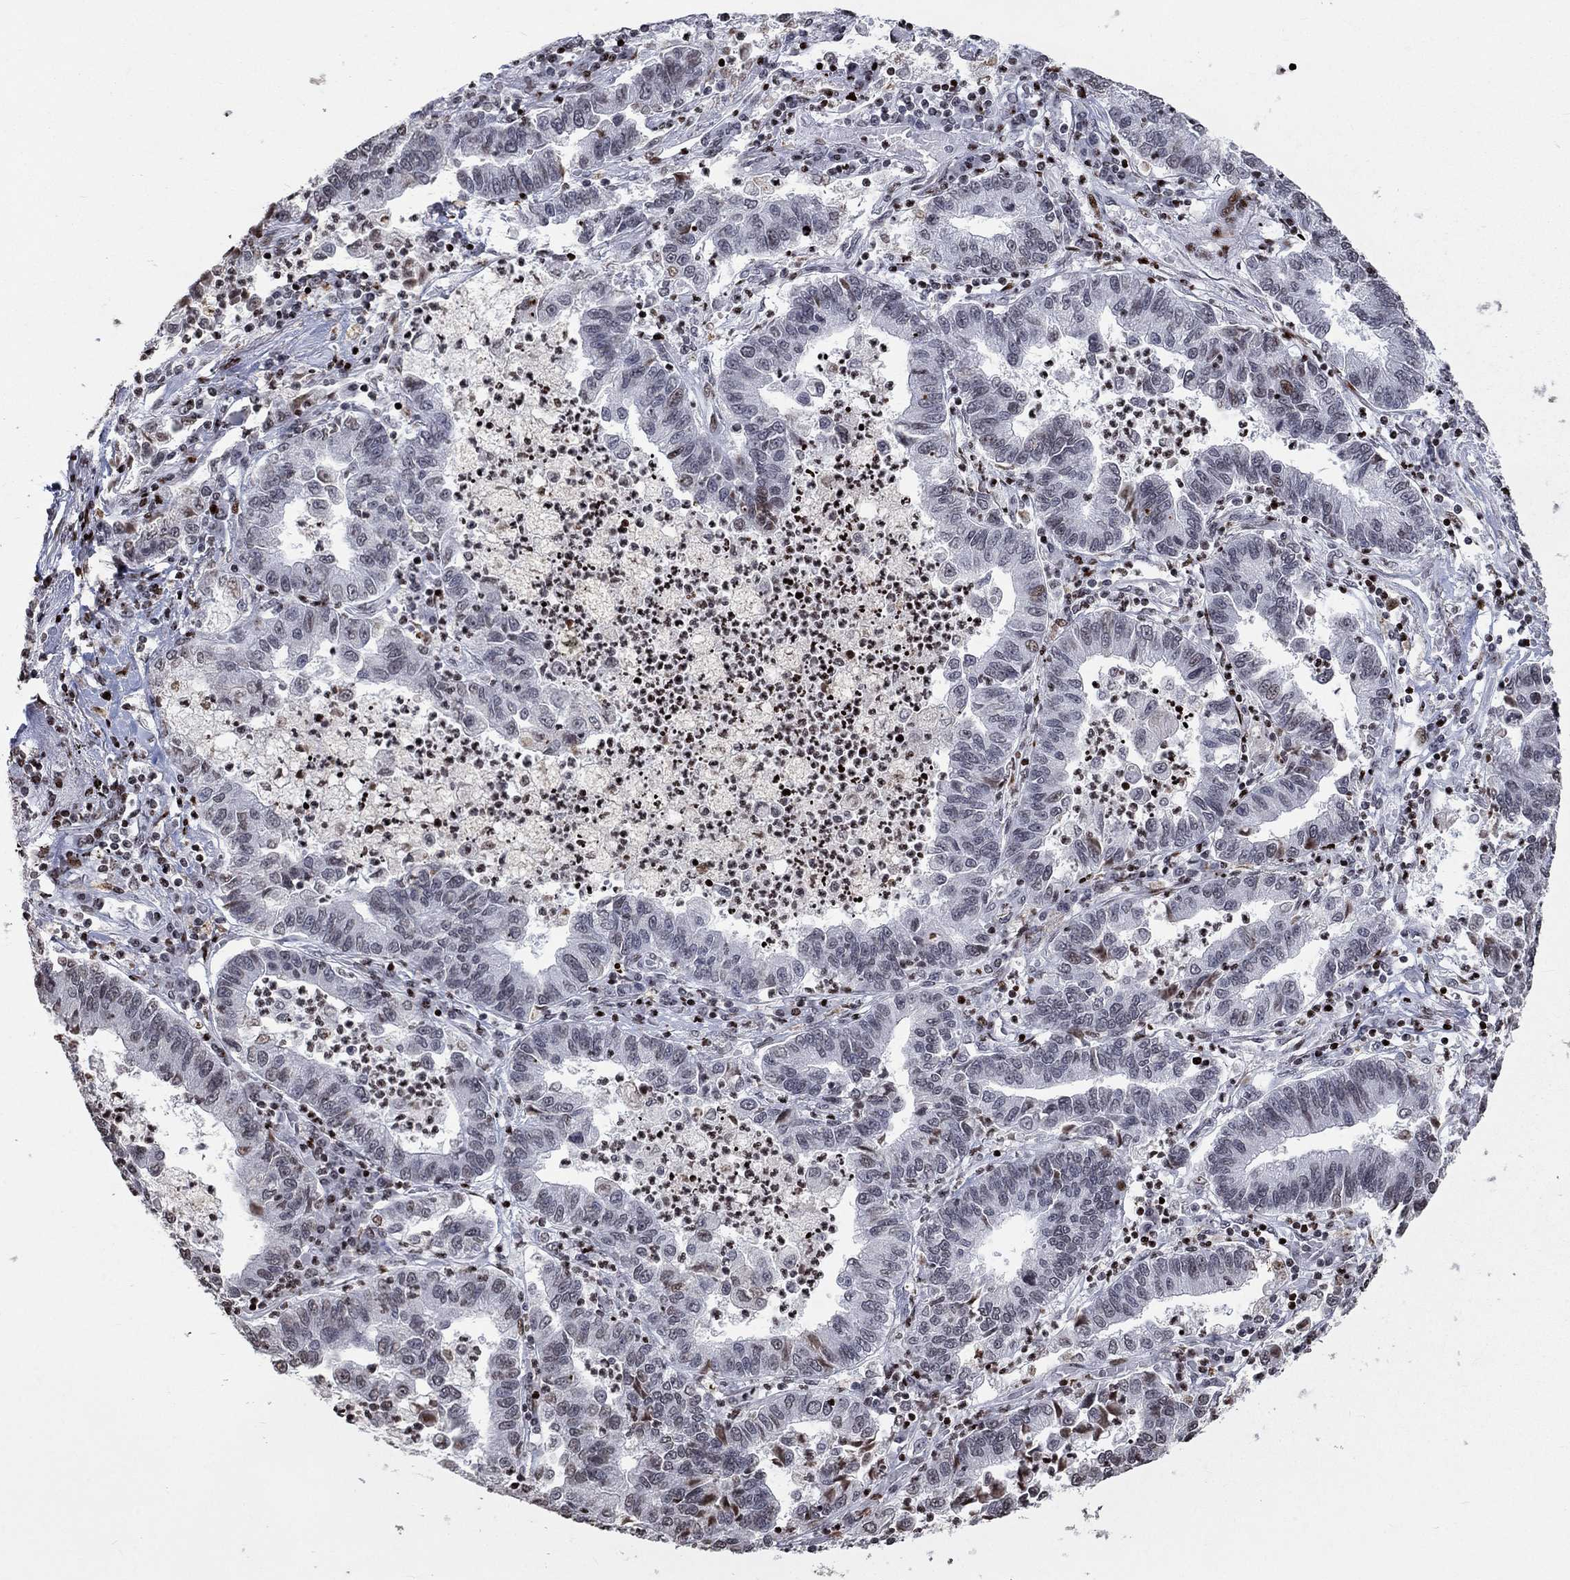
{"staining": {"intensity": "moderate", "quantity": "<25%", "location": "nuclear"}, "tissue": "lung cancer", "cell_type": "Tumor cells", "image_type": "cancer", "snomed": [{"axis": "morphology", "description": "Adenocarcinoma, NOS"}, {"axis": "topography", "description": "Lung"}], "caption": "This is an image of IHC staining of lung adenocarcinoma, which shows moderate staining in the nuclear of tumor cells.", "gene": "SRSF3", "patient": {"sex": "female", "age": 57}}